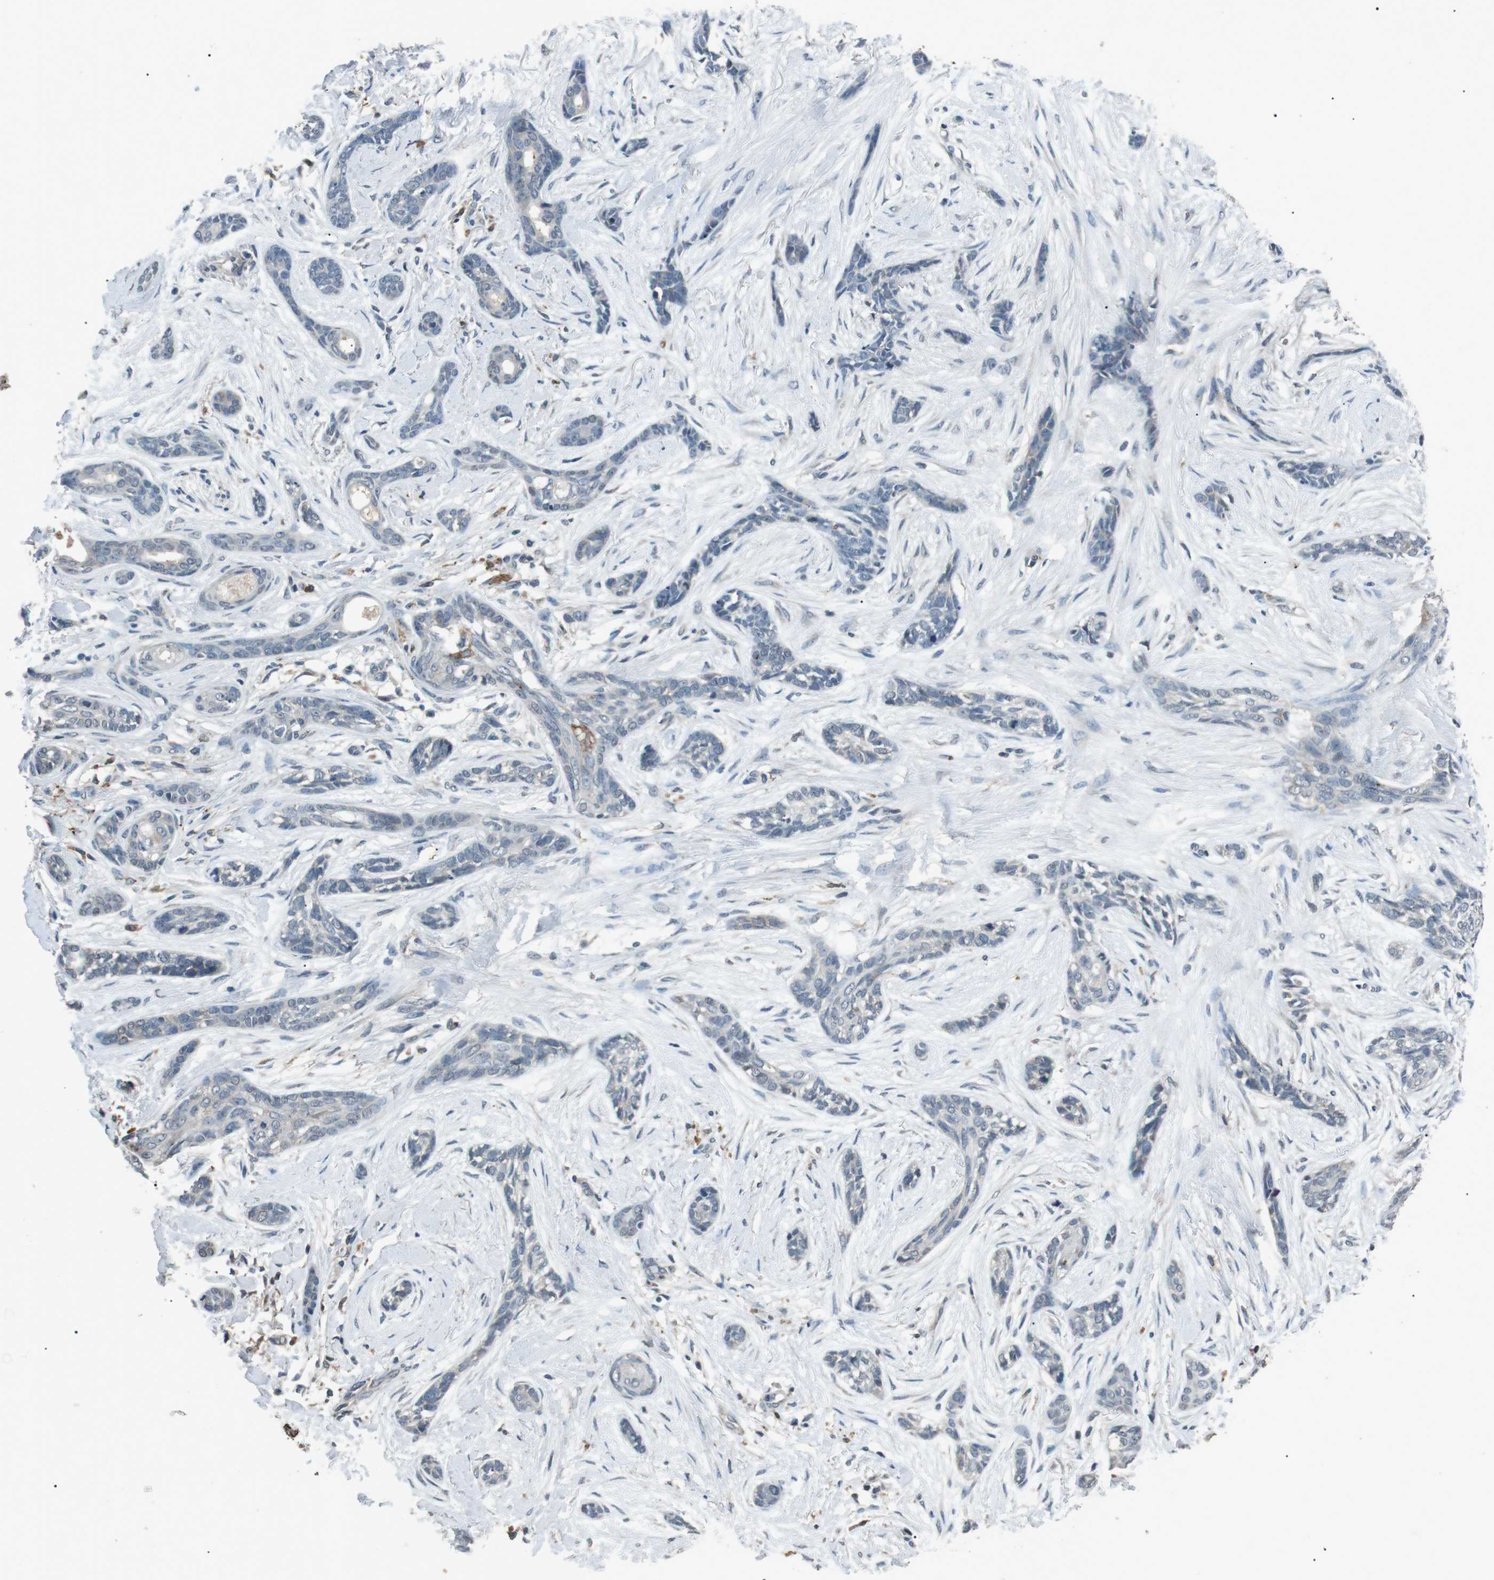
{"staining": {"intensity": "negative", "quantity": "none", "location": "none"}, "tissue": "skin cancer", "cell_type": "Tumor cells", "image_type": "cancer", "snomed": [{"axis": "morphology", "description": "Basal cell carcinoma"}, {"axis": "morphology", "description": "Adnexal tumor, benign"}, {"axis": "topography", "description": "Skin"}], "caption": "The micrograph exhibits no significant expression in tumor cells of skin cancer.", "gene": "NEK7", "patient": {"sex": "female", "age": 42}}